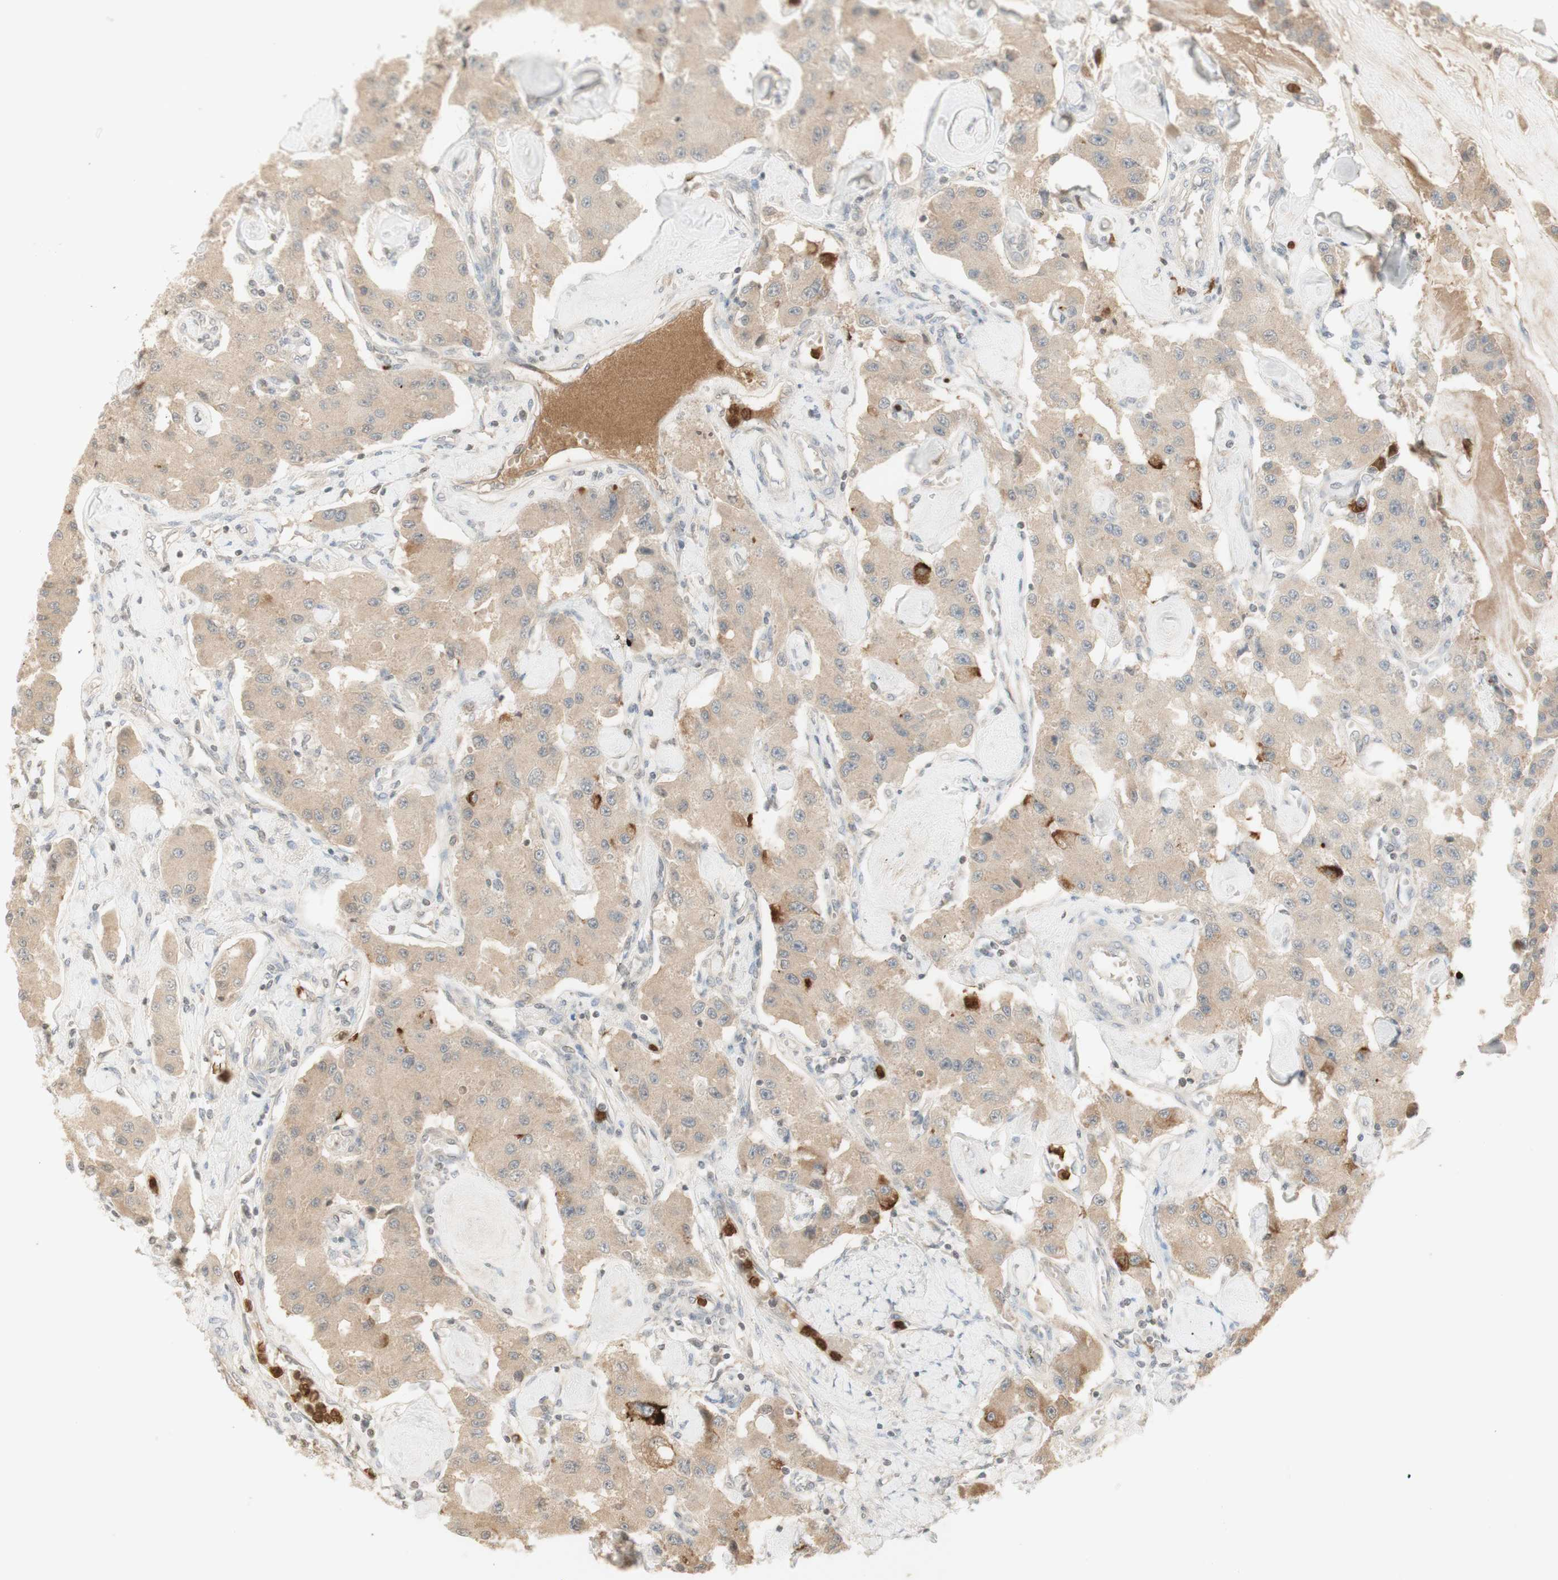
{"staining": {"intensity": "weak", "quantity": ">75%", "location": "cytoplasmic/membranous"}, "tissue": "carcinoid", "cell_type": "Tumor cells", "image_type": "cancer", "snomed": [{"axis": "morphology", "description": "Carcinoid, malignant, NOS"}, {"axis": "topography", "description": "Pancreas"}], "caption": "Weak cytoplasmic/membranous protein expression is appreciated in about >75% of tumor cells in malignant carcinoid. (IHC, brightfield microscopy, high magnification).", "gene": "NID1", "patient": {"sex": "male", "age": 41}}